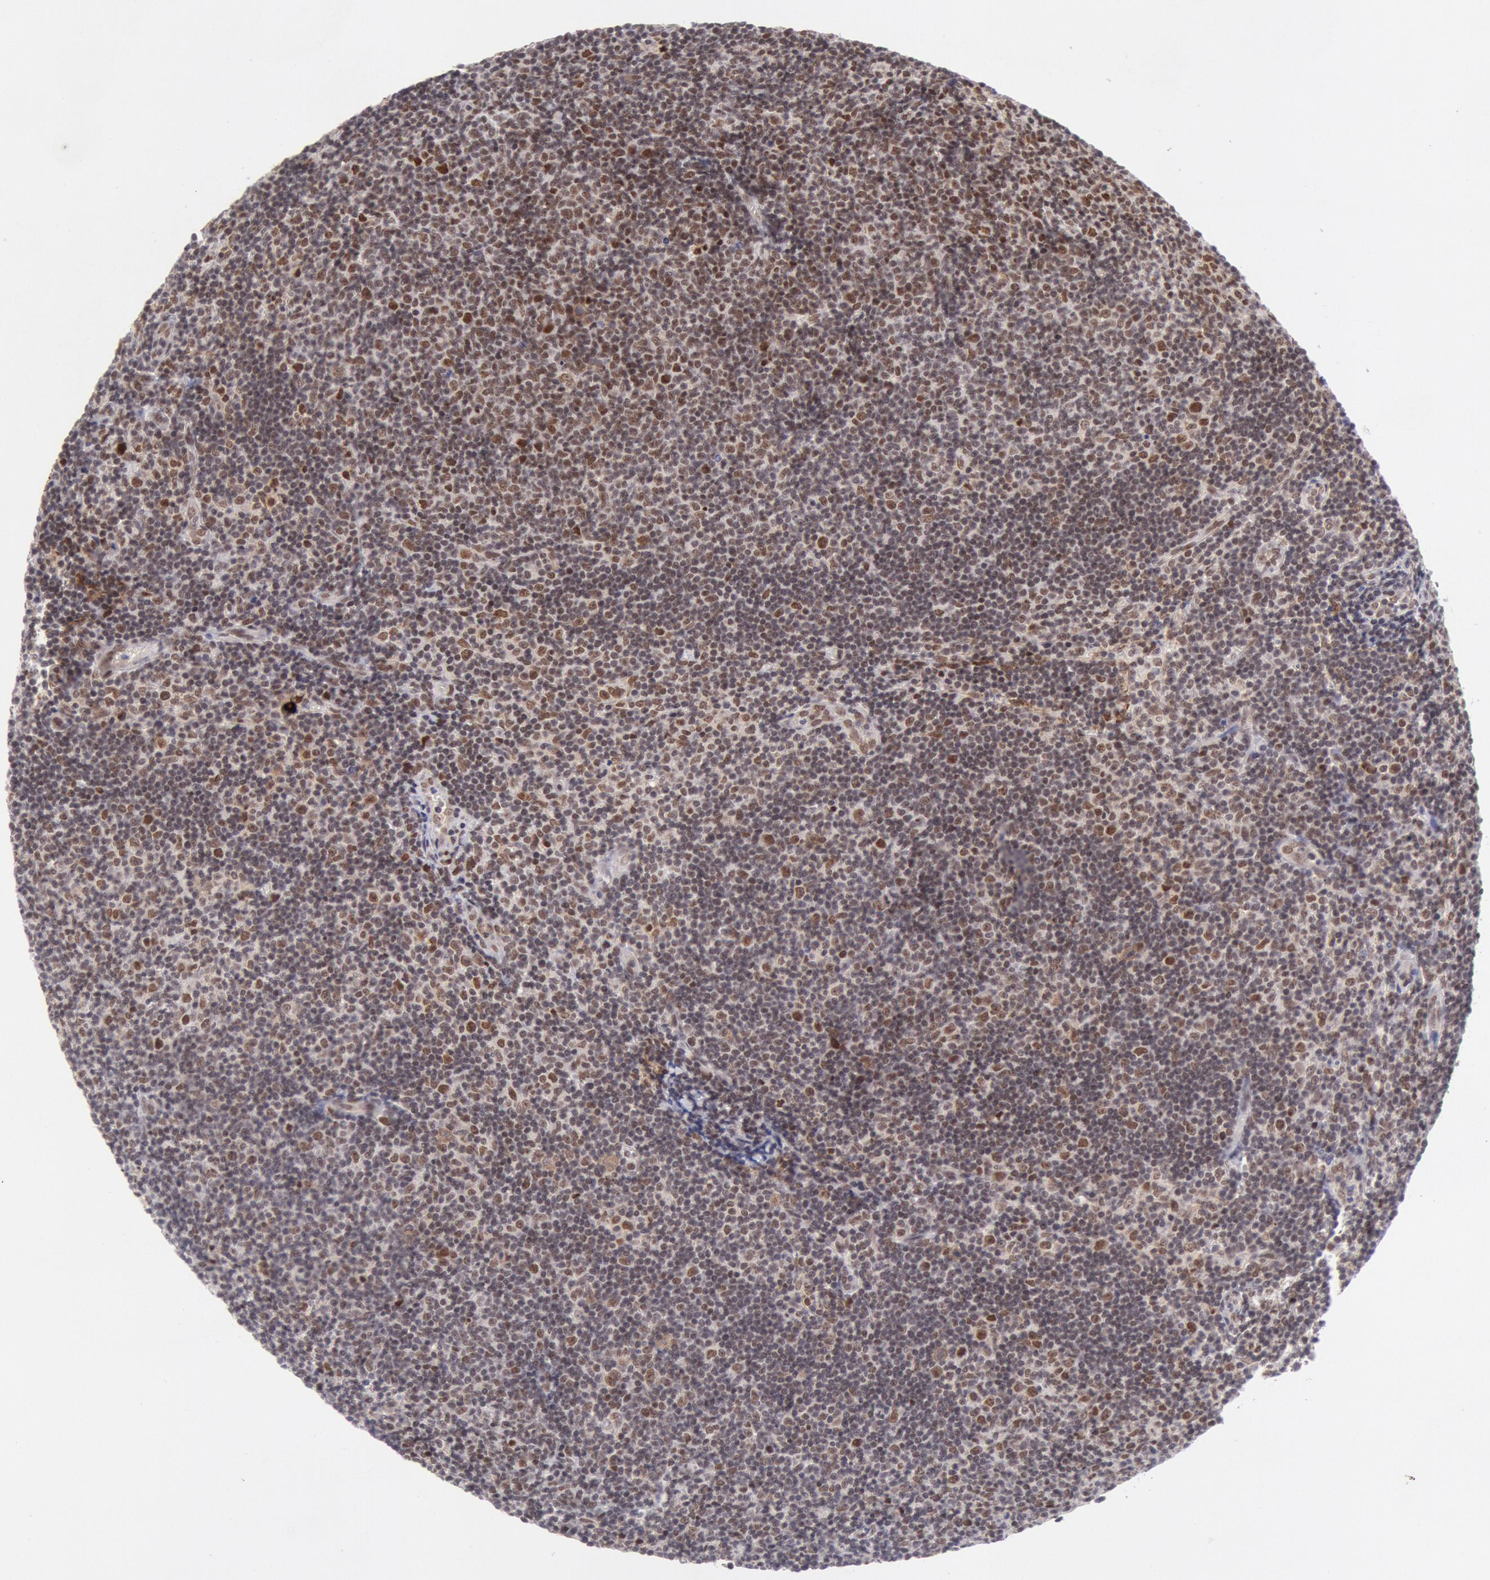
{"staining": {"intensity": "moderate", "quantity": "25%-75%", "location": "nuclear"}, "tissue": "lymphoma", "cell_type": "Tumor cells", "image_type": "cancer", "snomed": [{"axis": "morphology", "description": "Malignant lymphoma, non-Hodgkin's type, Low grade"}, {"axis": "topography", "description": "Lymph node"}], "caption": "A micrograph of low-grade malignant lymphoma, non-Hodgkin's type stained for a protein reveals moderate nuclear brown staining in tumor cells.", "gene": "CDKN2B", "patient": {"sex": "male", "age": 49}}